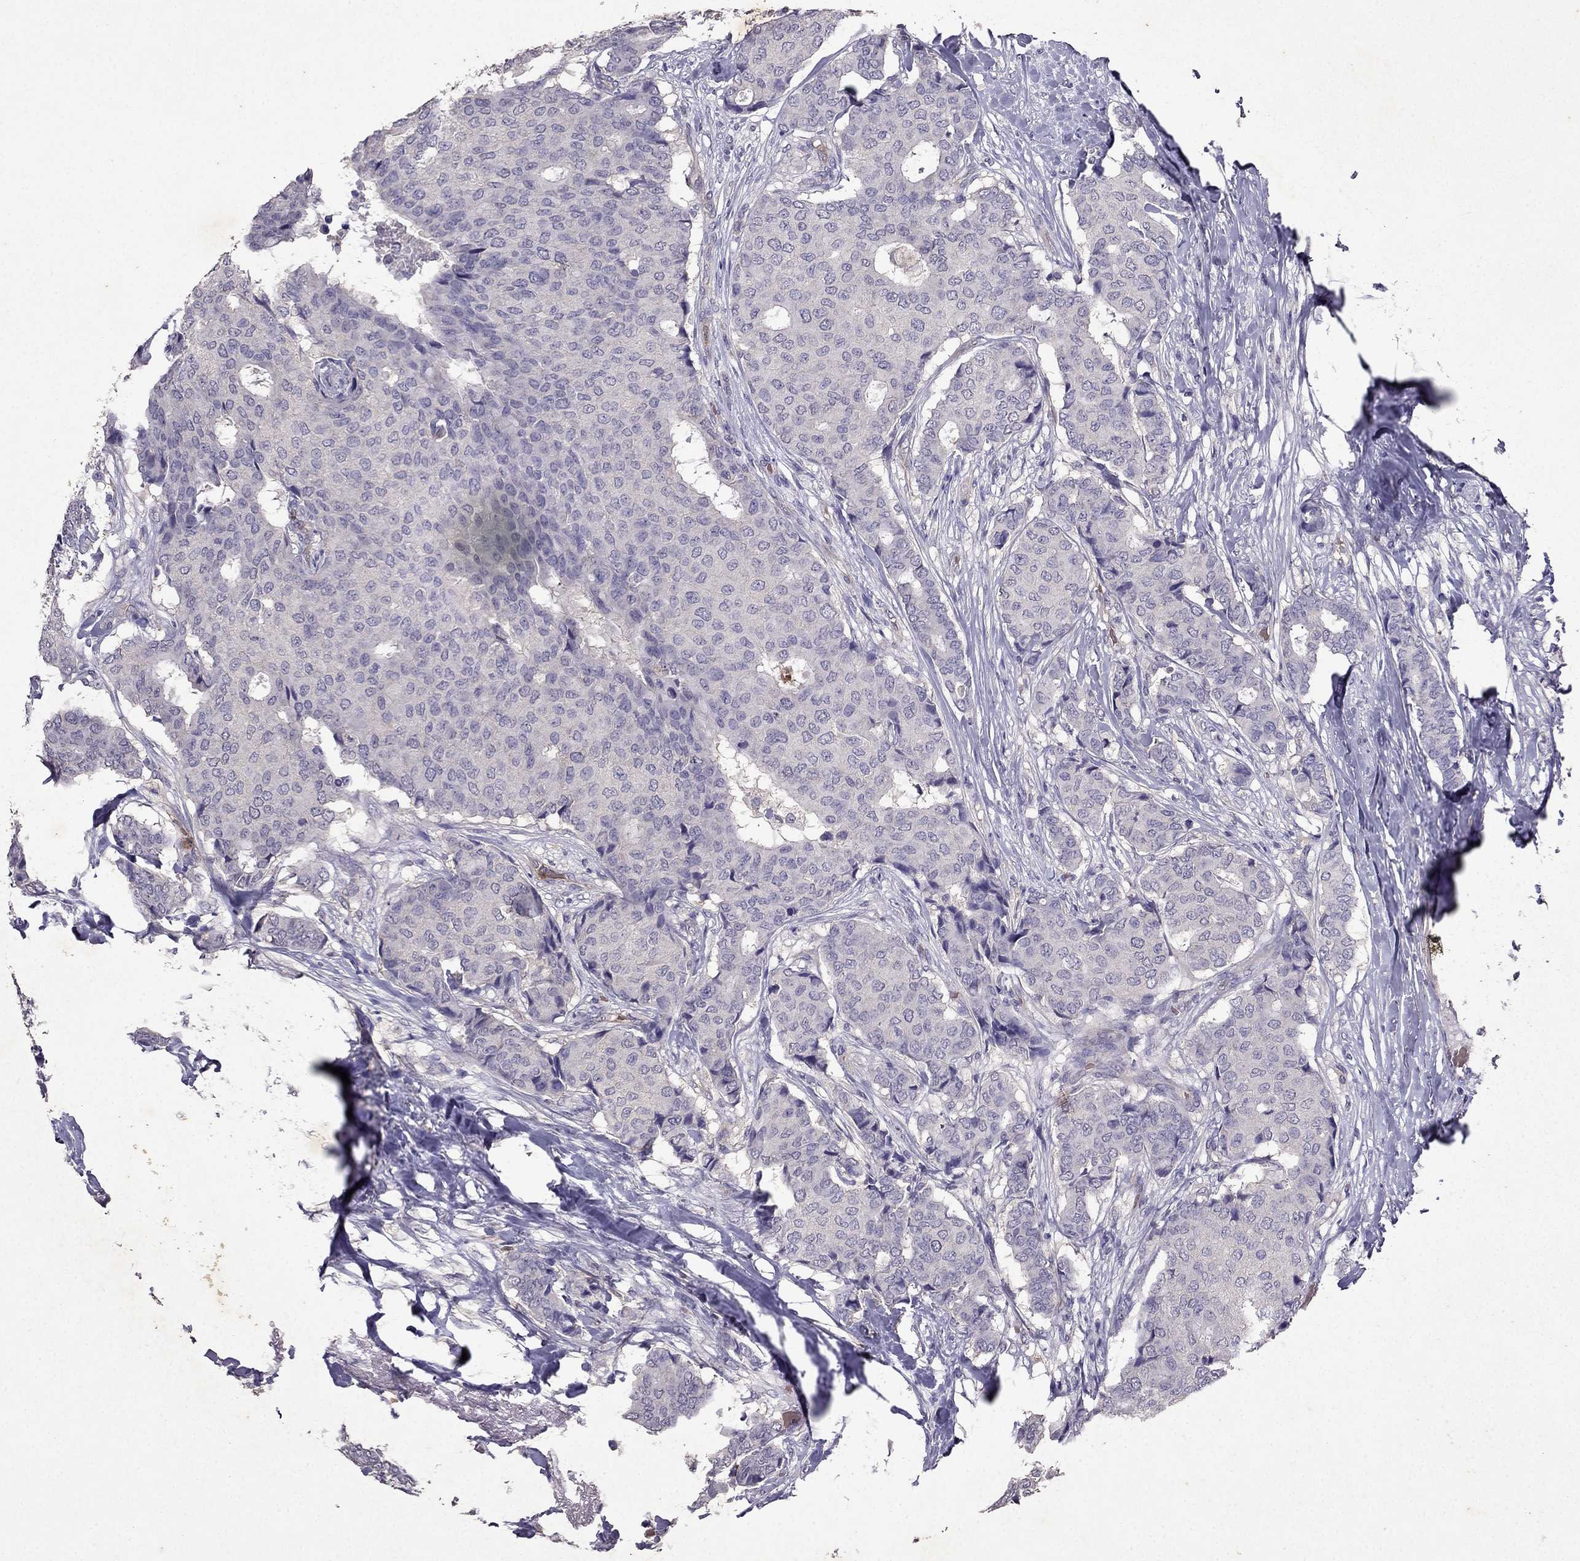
{"staining": {"intensity": "negative", "quantity": "none", "location": "none"}, "tissue": "breast cancer", "cell_type": "Tumor cells", "image_type": "cancer", "snomed": [{"axis": "morphology", "description": "Duct carcinoma"}, {"axis": "topography", "description": "Breast"}], "caption": "Breast cancer stained for a protein using immunohistochemistry (IHC) reveals no expression tumor cells.", "gene": "RFLNB", "patient": {"sex": "female", "age": 75}}